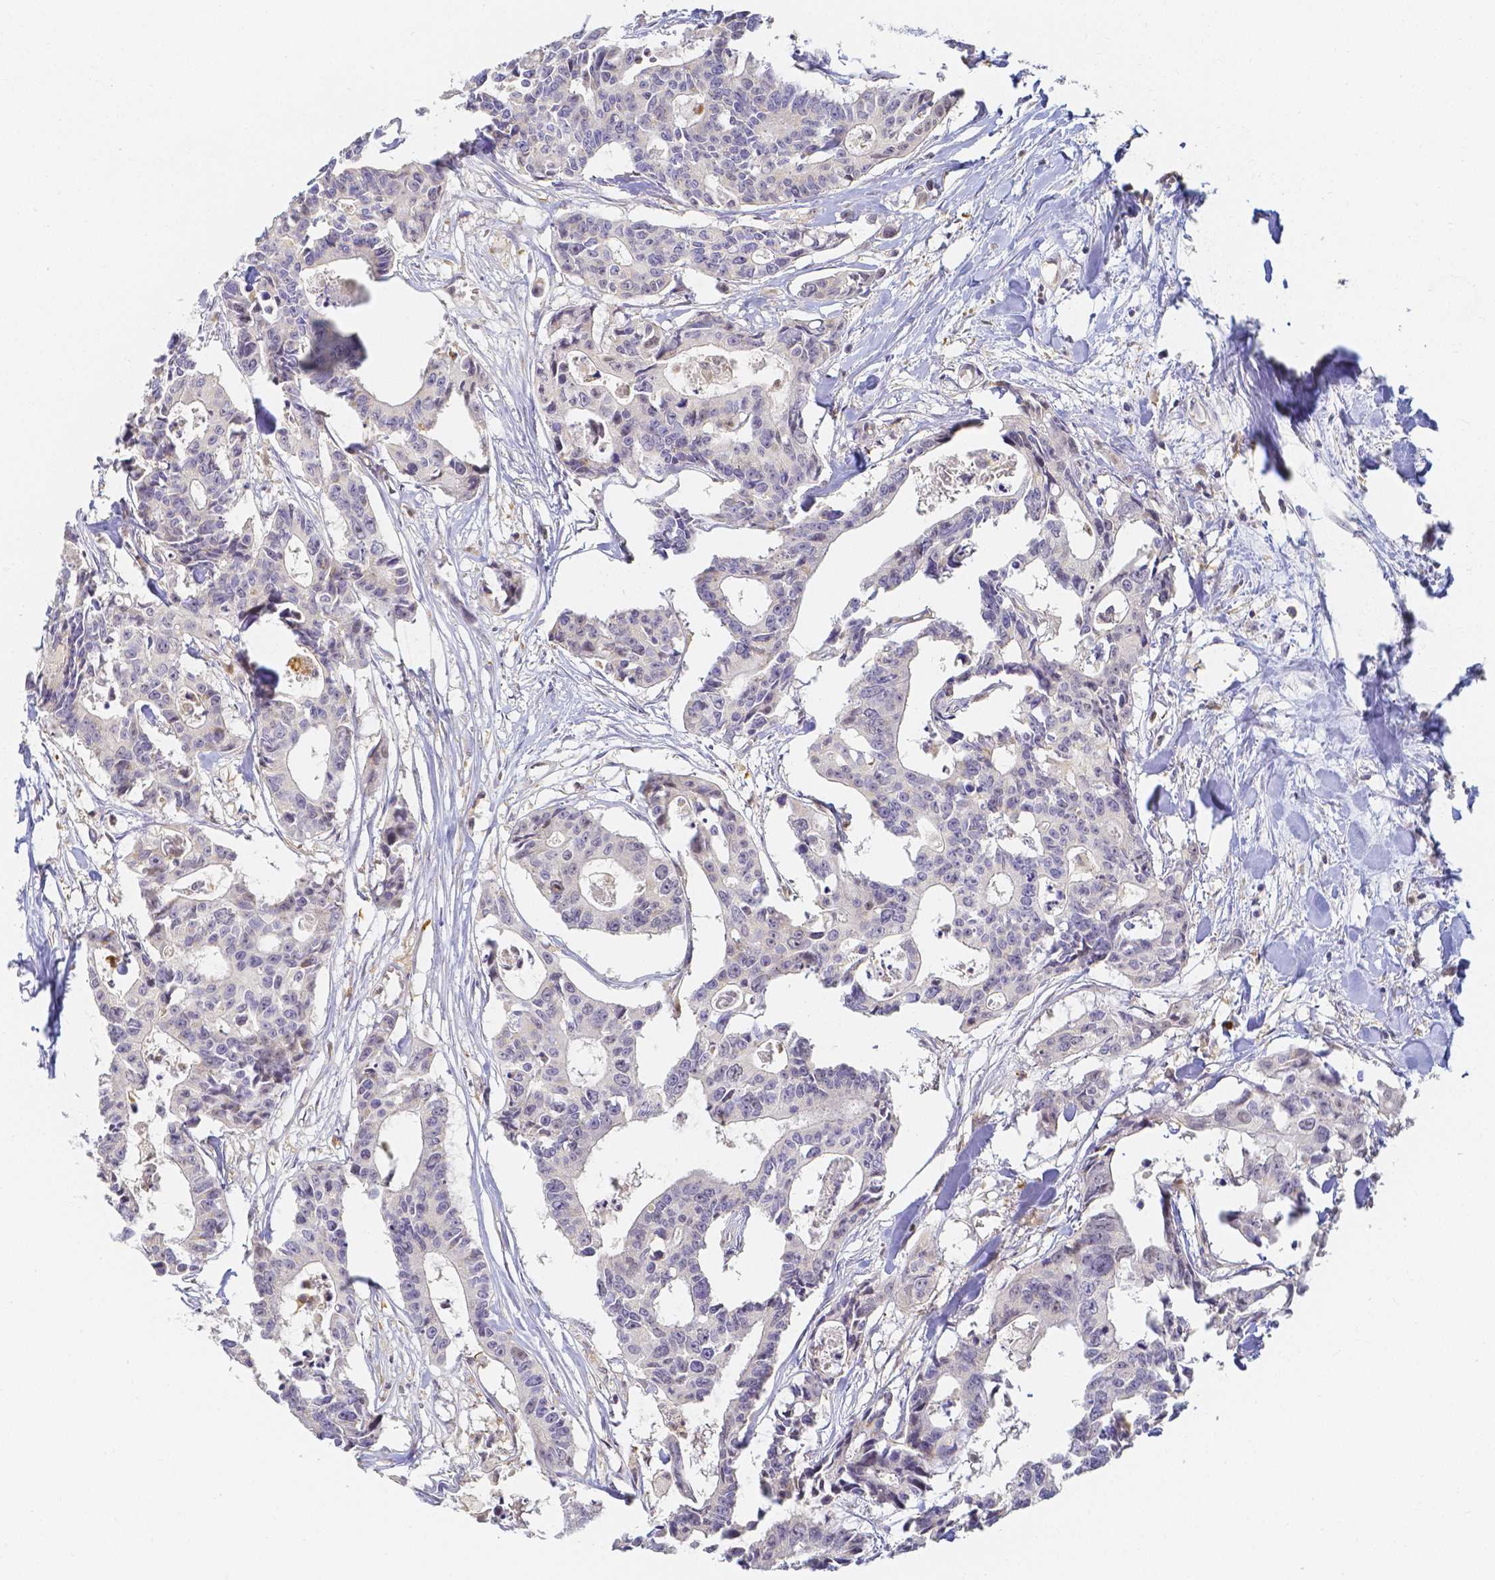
{"staining": {"intensity": "negative", "quantity": "none", "location": "none"}, "tissue": "colorectal cancer", "cell_type": "Tumor cells", "image_type": "cancer", "snomed": [{"axis": "morphology", "description": "Adenocarcinoma, NOS"}, {"axis": "topography", "description": "Rectum"}], "caption": "A micrograph of human adenocarcinoma (colorectal) is negative for staining in tumor cells. (DAB (3,3'-diaminobenzidine) immunohistochemistry (IHC) visualized using brightfield microscopy, high magnification).", "gene": "KCNH1", "patient": {"sex": "male", "age": 57}}